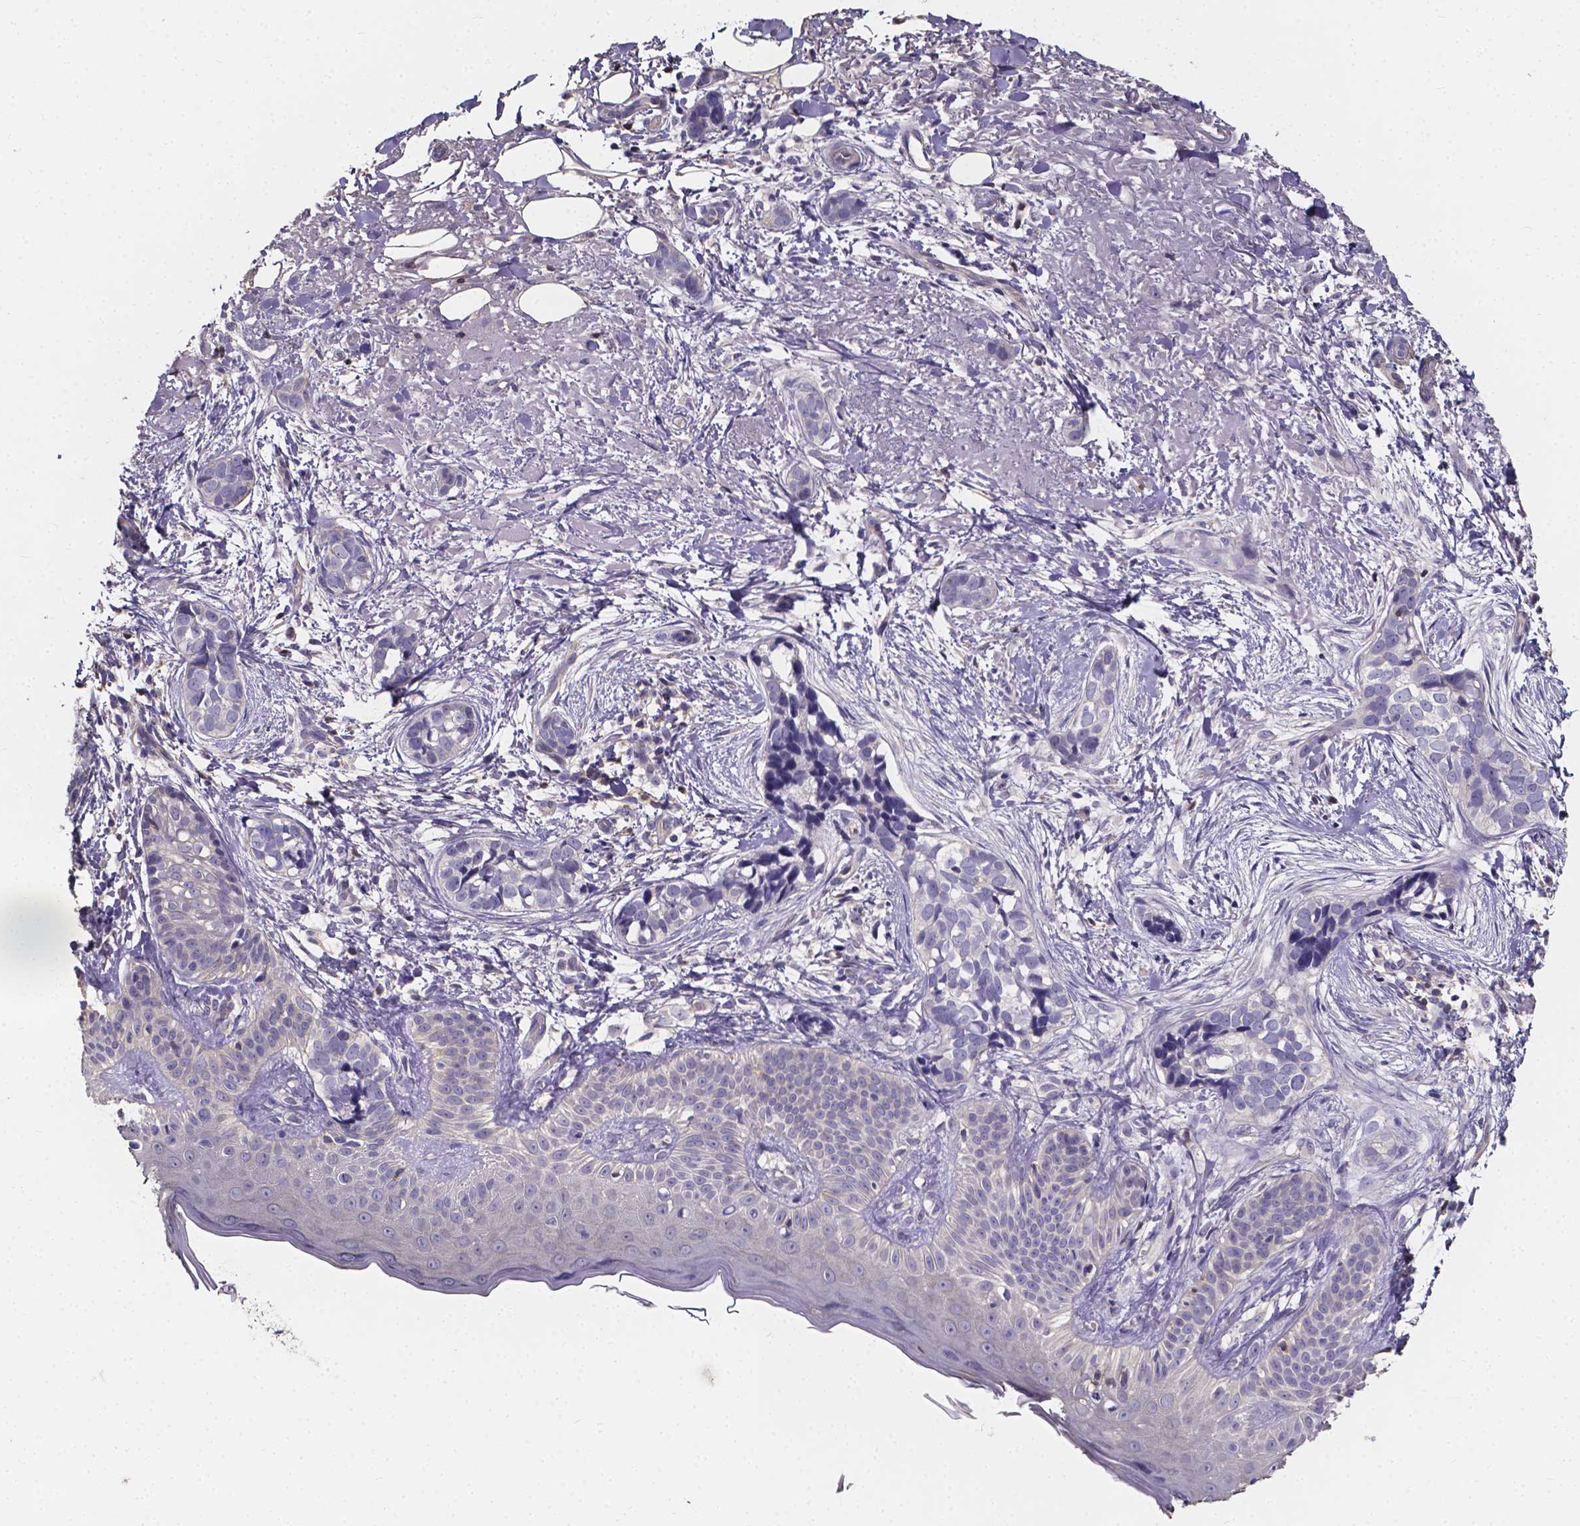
{"staining": {"intensity": "negative", "quantity": "none", "location": "none"}, "tissue": "skin cancer", "cell_type": "Tumor cells", "image_type": "cancer", "snomed": [{"axis": "morphology", "description": "Basal cell carcinoma"}, {"axis": "topography", "description": "Skin"}], "caption": "This is a micrograph of immunohistochemistry staining of skin cancer (basal cell carcinoma), which shows no staining in tumor cells.", "gene": "THEMIS", "patient": {"sex": "male", "age": 87}}